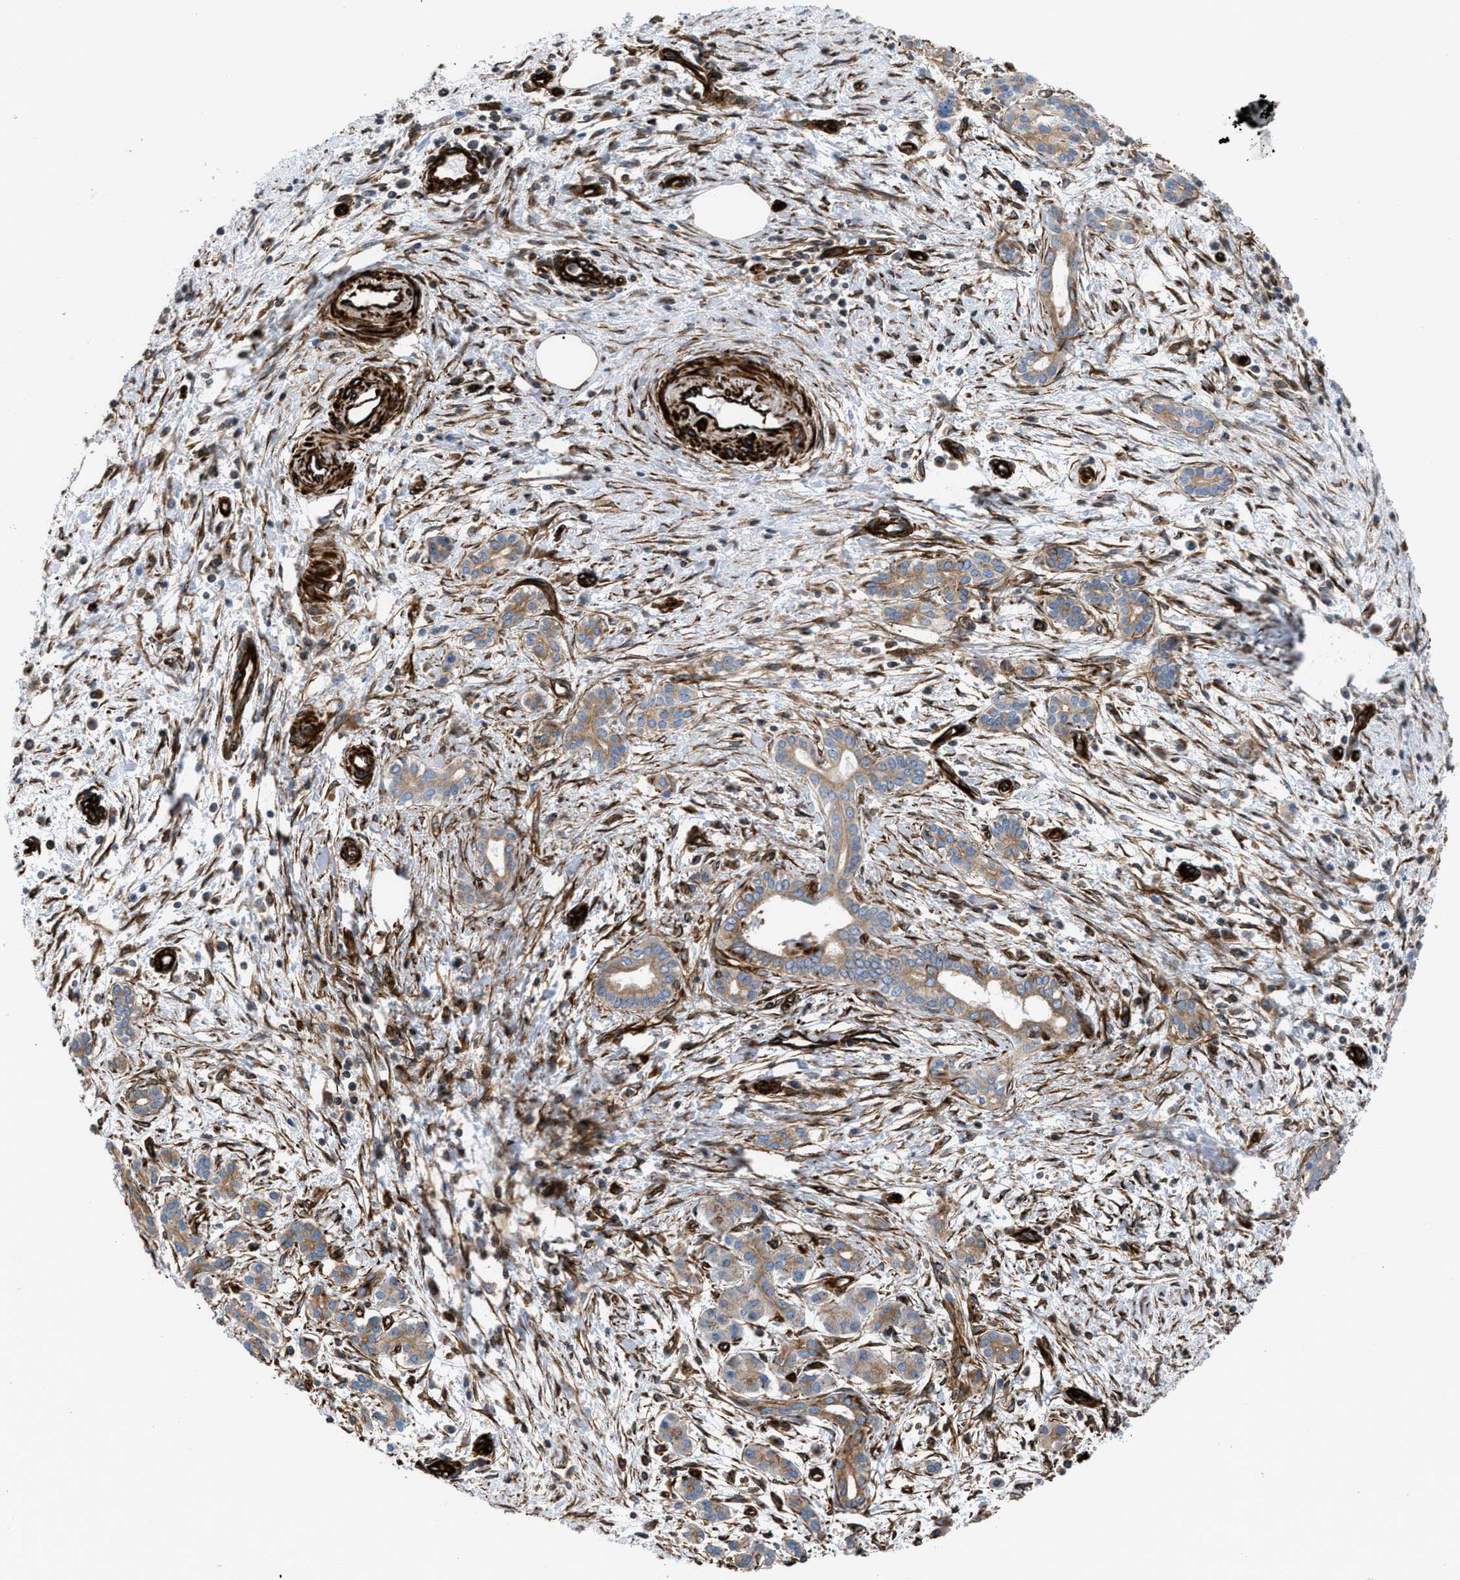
{"staining": {"intensity": "moderate", "quantity": ">75%", "location": "cytoplasmic/membranous"}, "tissue": "pancreatic cancer", "cell_type": "Tumor cells", "image_type": "cancer", "snomed": [{"axis": "morphology", "description": "Adenocarcinoma, NOS"}, {"axis": "topography", "description": "Pancreas"}], "caption": "IHC histopathology image of human adenocarcinoma (pancreatic) stained for a protein (brown), which reveals medium levels of moderate cytoplasmic/membranous expression in approximately >75% of tumor cells.", "gene": "PTPRE", "patient": {"sex": "female", "age": 70}}